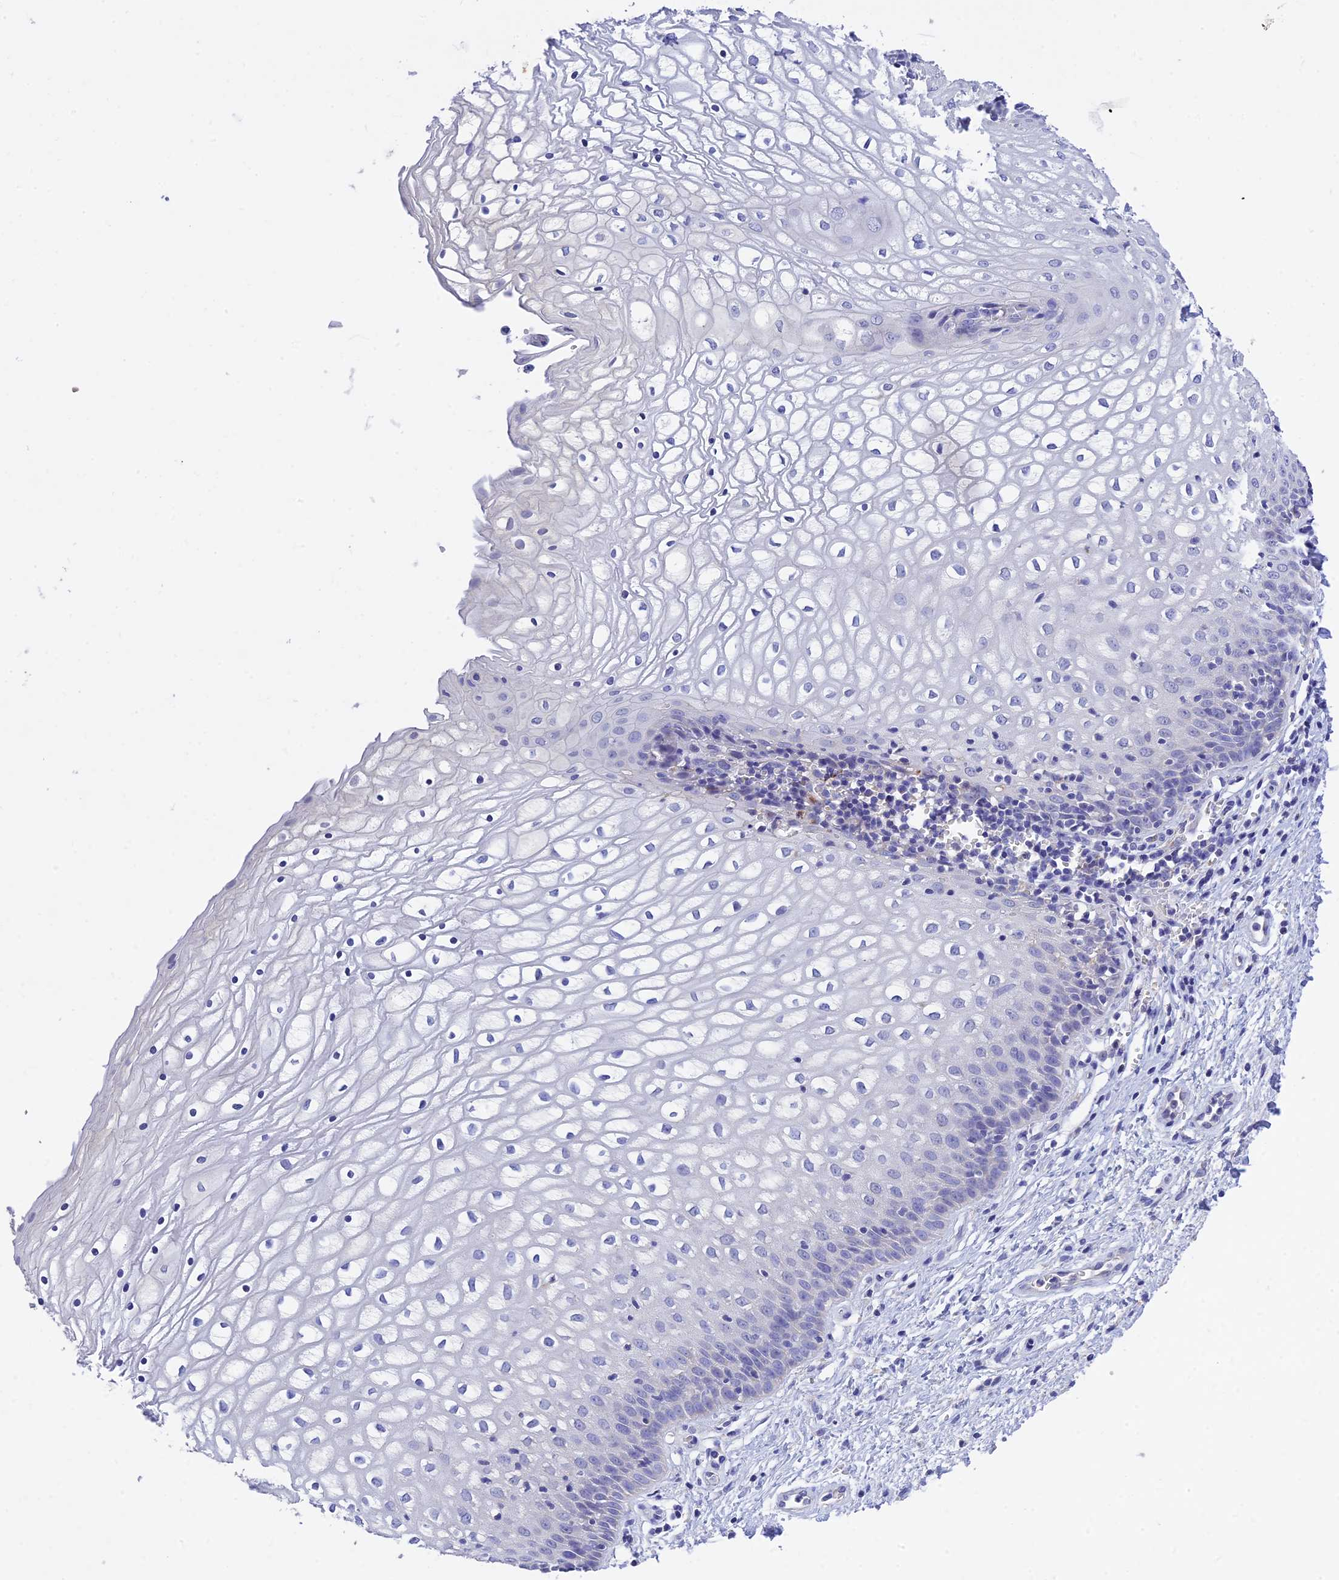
{"staining": {"intensity": "negative", "quantity": "none", "location": "none"}, "tissue": "vagina", "cell_type": "Squamous epithelial cells", "image_type": "normal", "snomed": [{"axis": "morphology", "description": "Normal tissue, NOS"}, {"axis": "topography", "description": "Vagina"}], "caption": "An immunohistochemistry (IHC) photomicrograph of normal vagina is shown. There is no staining in squamous epithelial cells of vagina.", "gene": "MS4A5", "patient": {"sex": "female", "age": 34}}